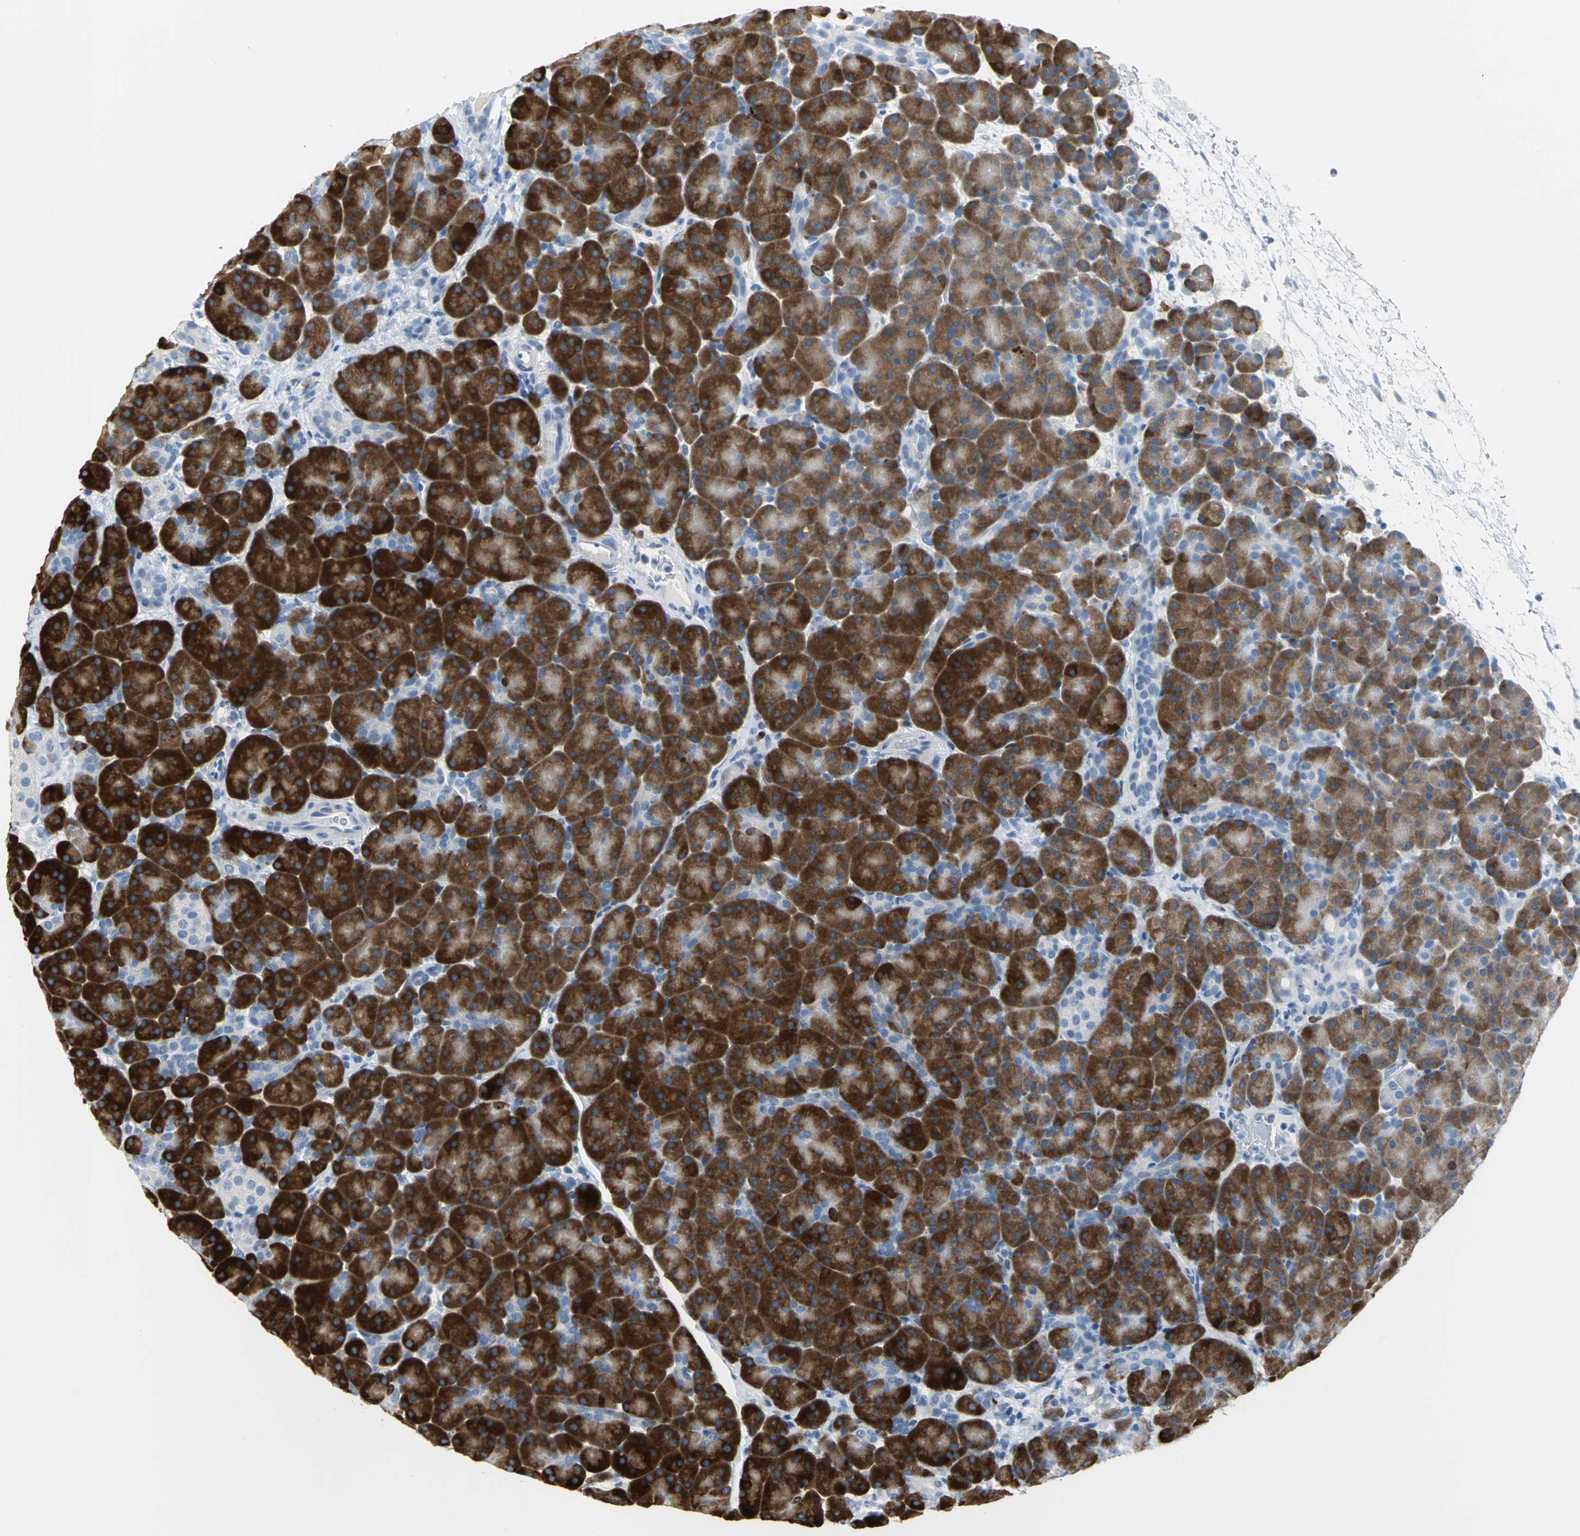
{"staining": {"intensity": "strong", "quantity": ">75%", "location": "cytoplasmic/membranous"}, "tissue": "pancreas", "cell_type": "Exocrine glandular cells", "image_type": "normal", "snomed": [{"axis": "morphology", "description": "Normal tissue, NOS"}, {"axis": "topography", "description": "Pancreas"}], "caption": "High-power microscopy captured an immunohistochemistry micrograph of benign pancreas, revealing strong cytoplasmic/membranous positivity in about >75% of exocrine glandular cells.", "gene": "MCM3", "patient": {"sex": "male", "age": 66}}